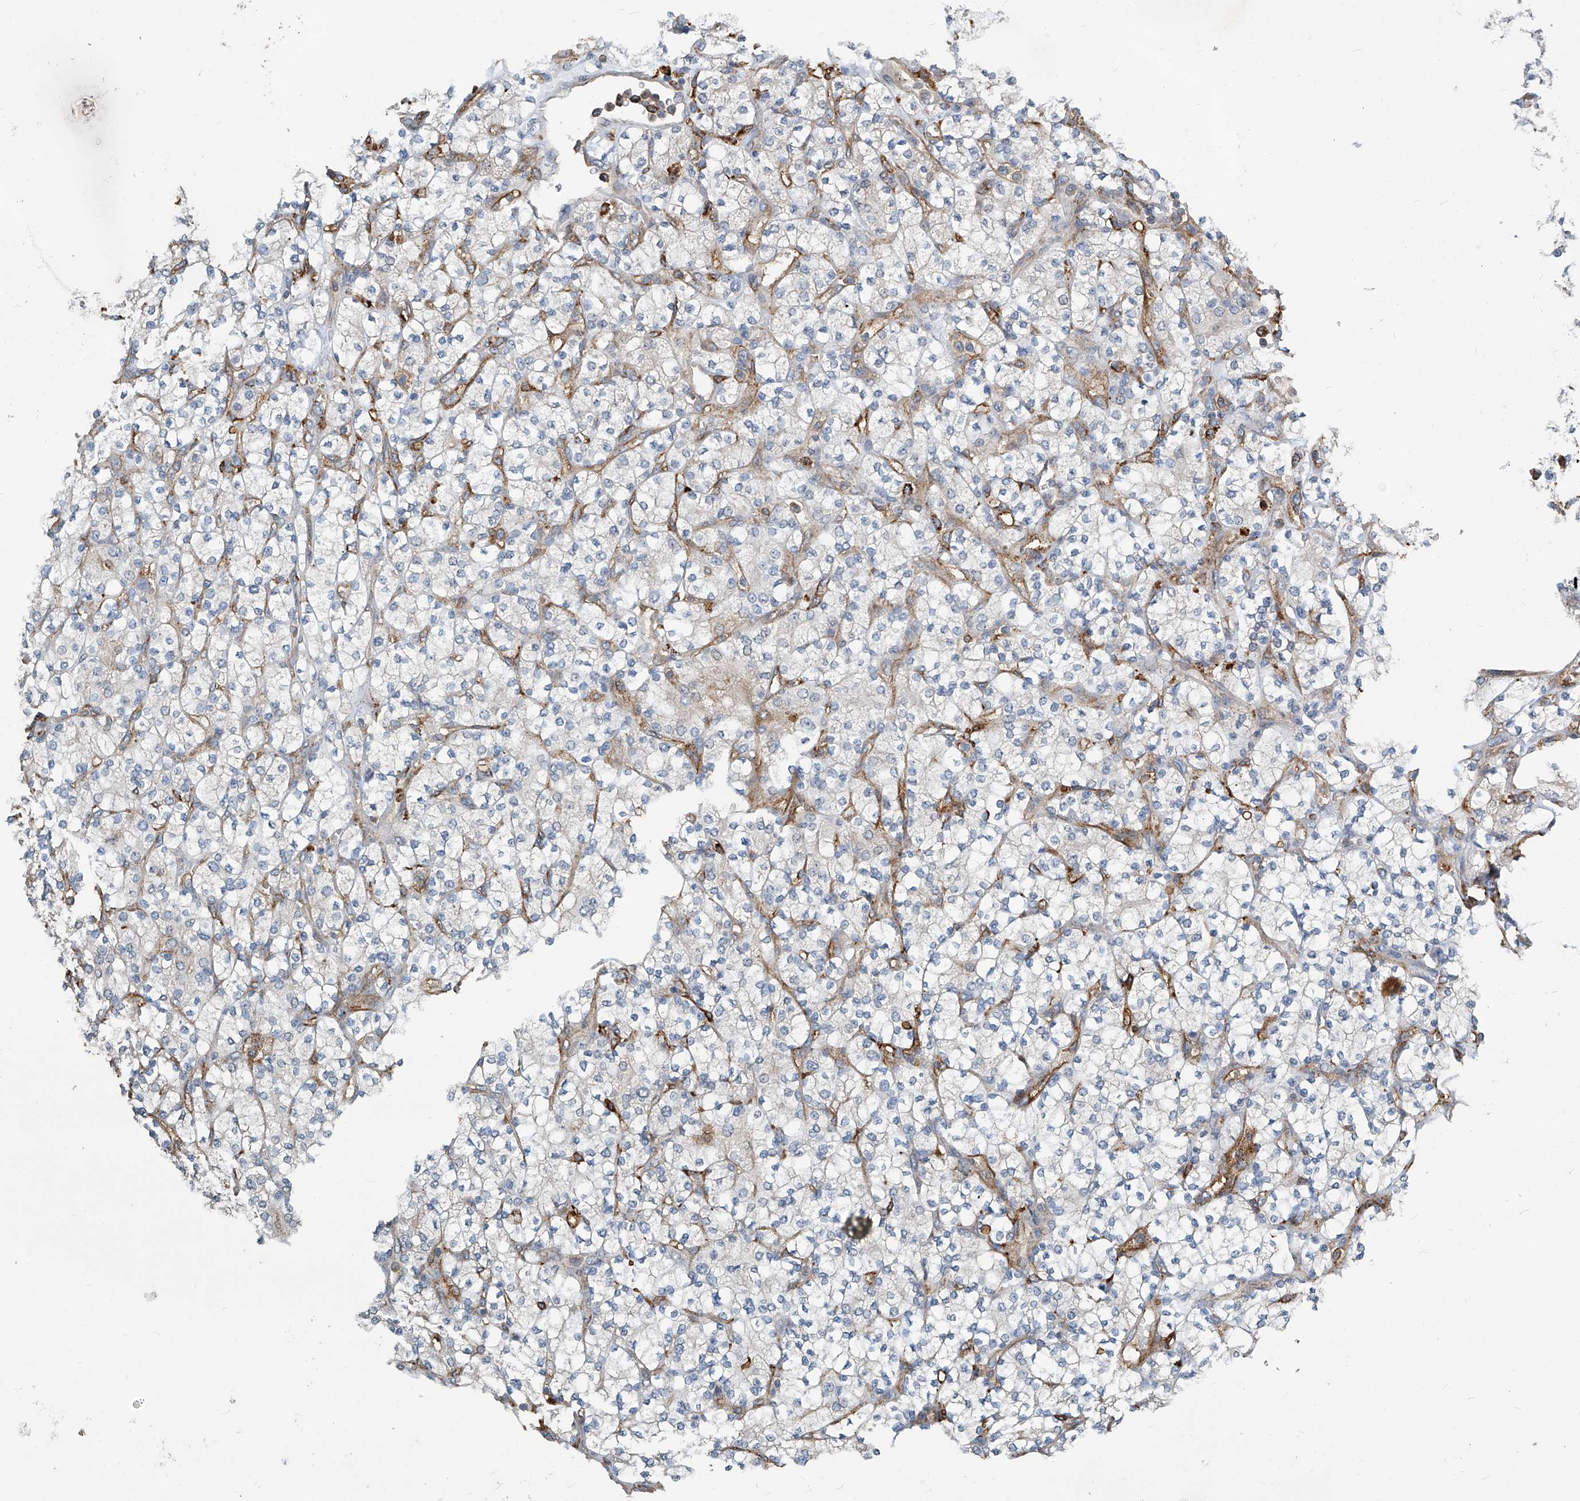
{"staining": {"intensity": "negative", "quantity": "none", "location": "none"}, "tissue": "renal cancer", "cell_type": "Tumor cells", "image_type": "cancer", "snomed": [{"axis": "morphology", "description": "Adenocarcinoma, NOS"}, {"axis": "topography", "description": "Kidney"}], "caption": "Renal adenocarcinoma was stained to show a protein in brown. There is no significant expression in tumor cells.", "gene": "FAM167A", "patient": {"sex": "male", "age": 77}}